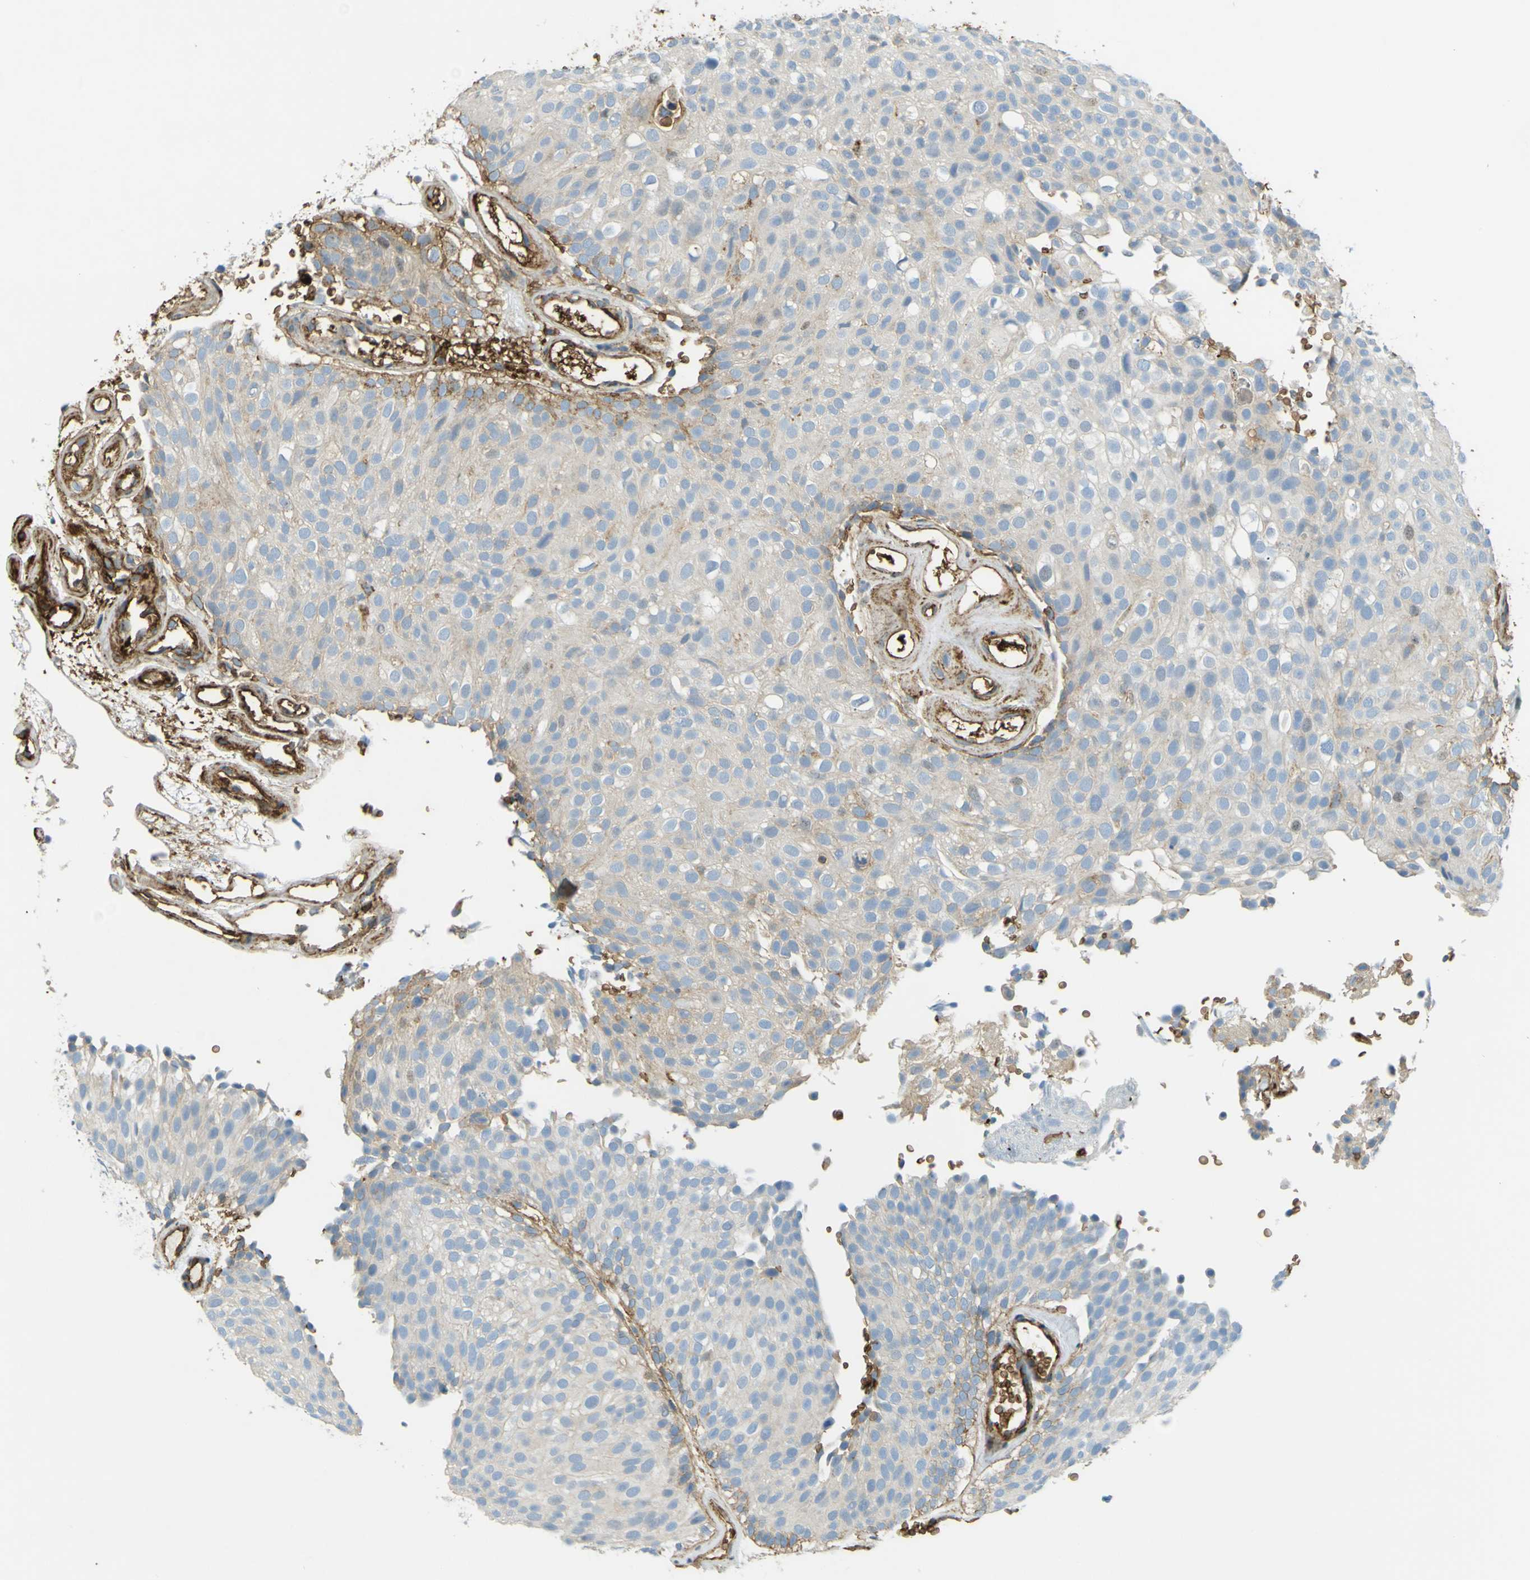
{"staining": {"intensity": "weak", "quantity": "25%-75%", "location": "cytoplasmic/membranous"}, "tissue": "urothelial cancer", "cell_type": "Tumor cells", "image_type": "cancer", "snomed": [{"axis": "morphology", "description": "Urothelial carcinoma, Low grade"}, {"axis": "topography", "description": "Urinary bladder"}], "caption": "This is an image of immunohistochemistry staining of low-grade urothelial carcinoma, which shows weak staining in the cytoplasmic/membranous of tumor cells.", "gene": "PLXDC1", "patient": {"sex": "male", "age": 78}}